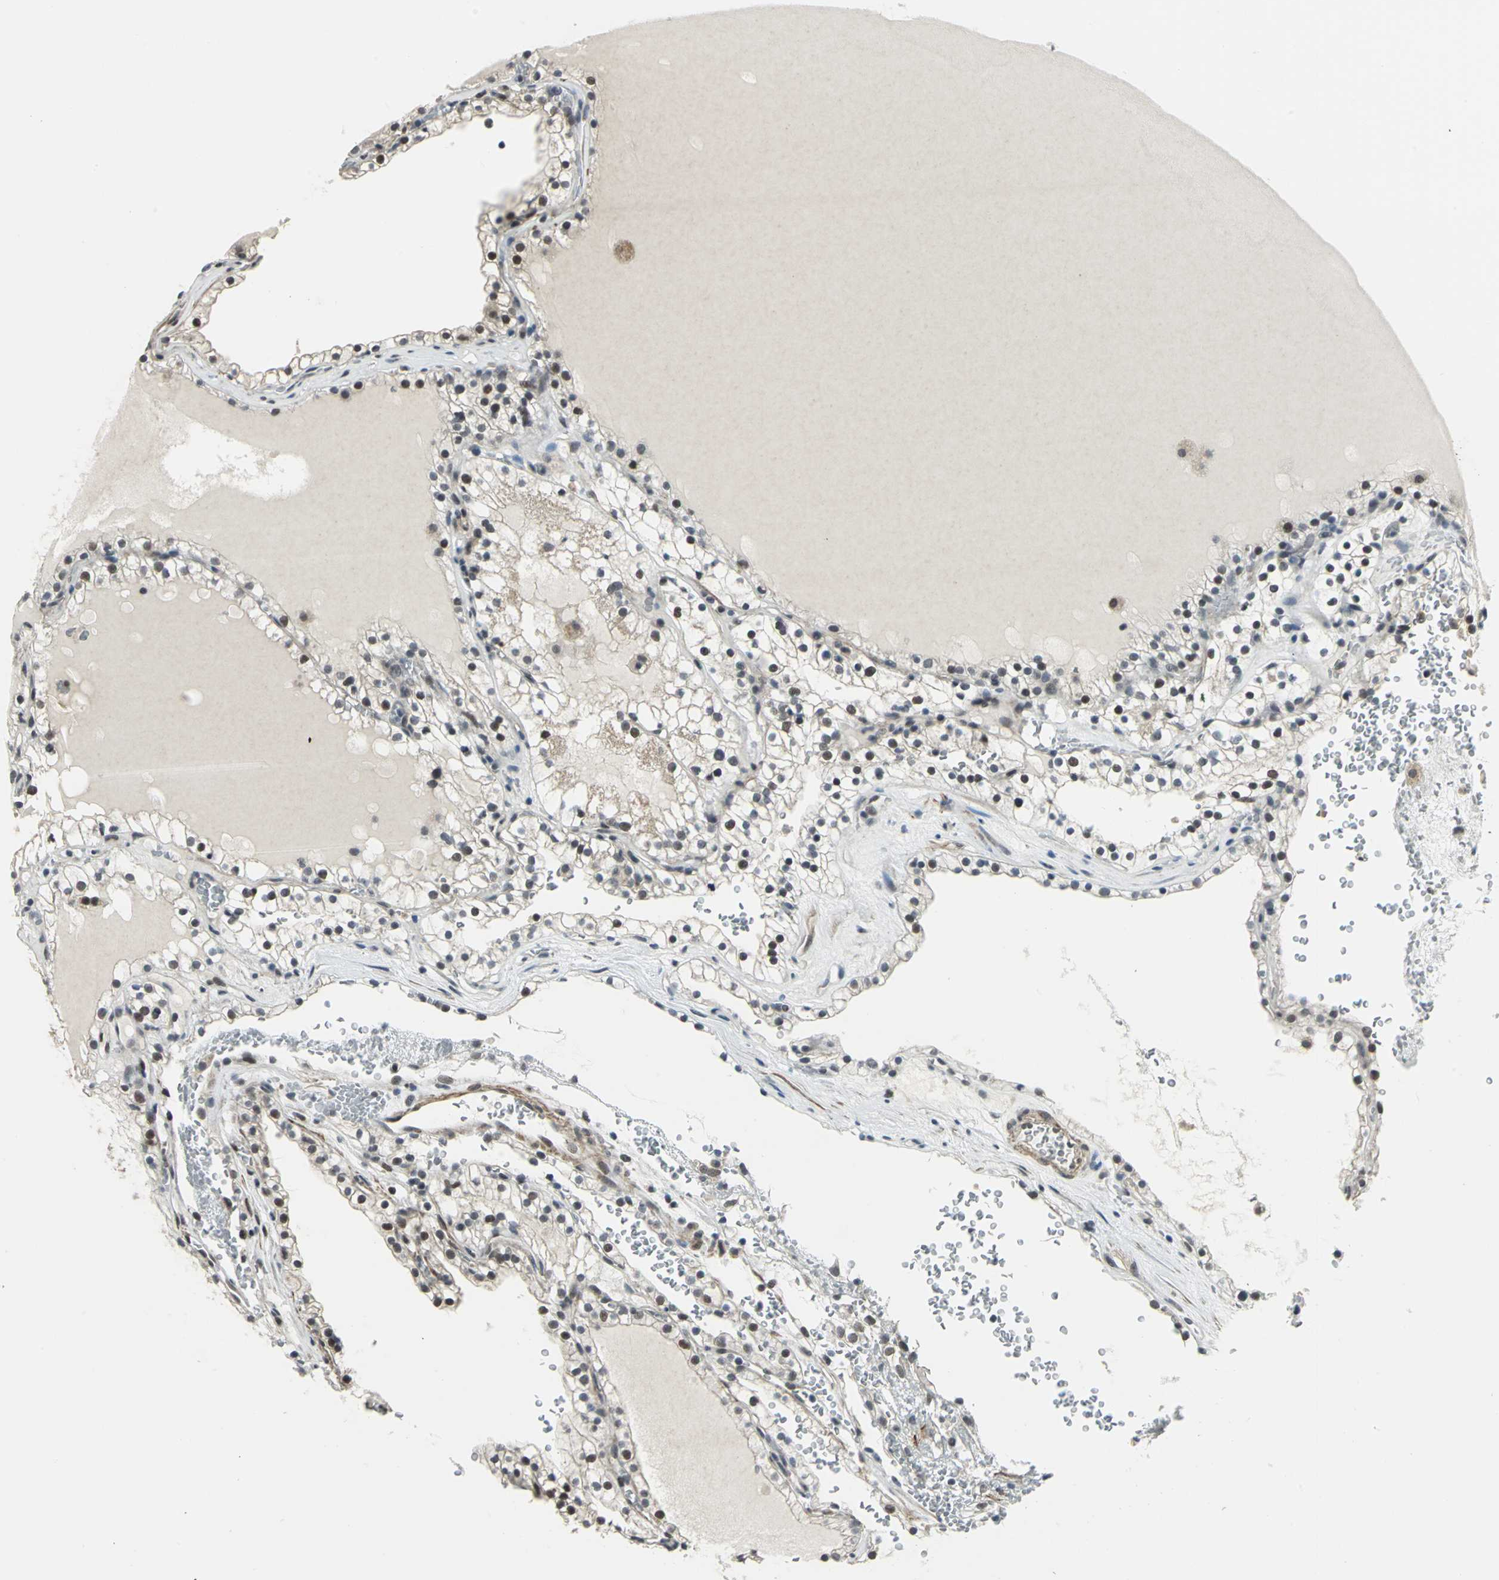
{"staining": {"intensity": "weak", "quantity": "25%-75%", "location": "cytoplasmic/membranous,nuclear"}, "tissue": "renal cancer", "cell_type": "Tumor cells", "image_type": "cancer", "snomed": [{"axis": "morphology", "description": "Adenocarcinoma, NOS"}, {"axis": "topography", "description": "Kidney"}], "caption": "Renal adenocarcinoma was stained to show a protein in brown. There is low levels of weak cytoplasmic/membranous and nuclear expression in approximately 25%-75% of tumor cells.", "gene": "MTA1", "patient": {"sex": "female", "age": 41}}